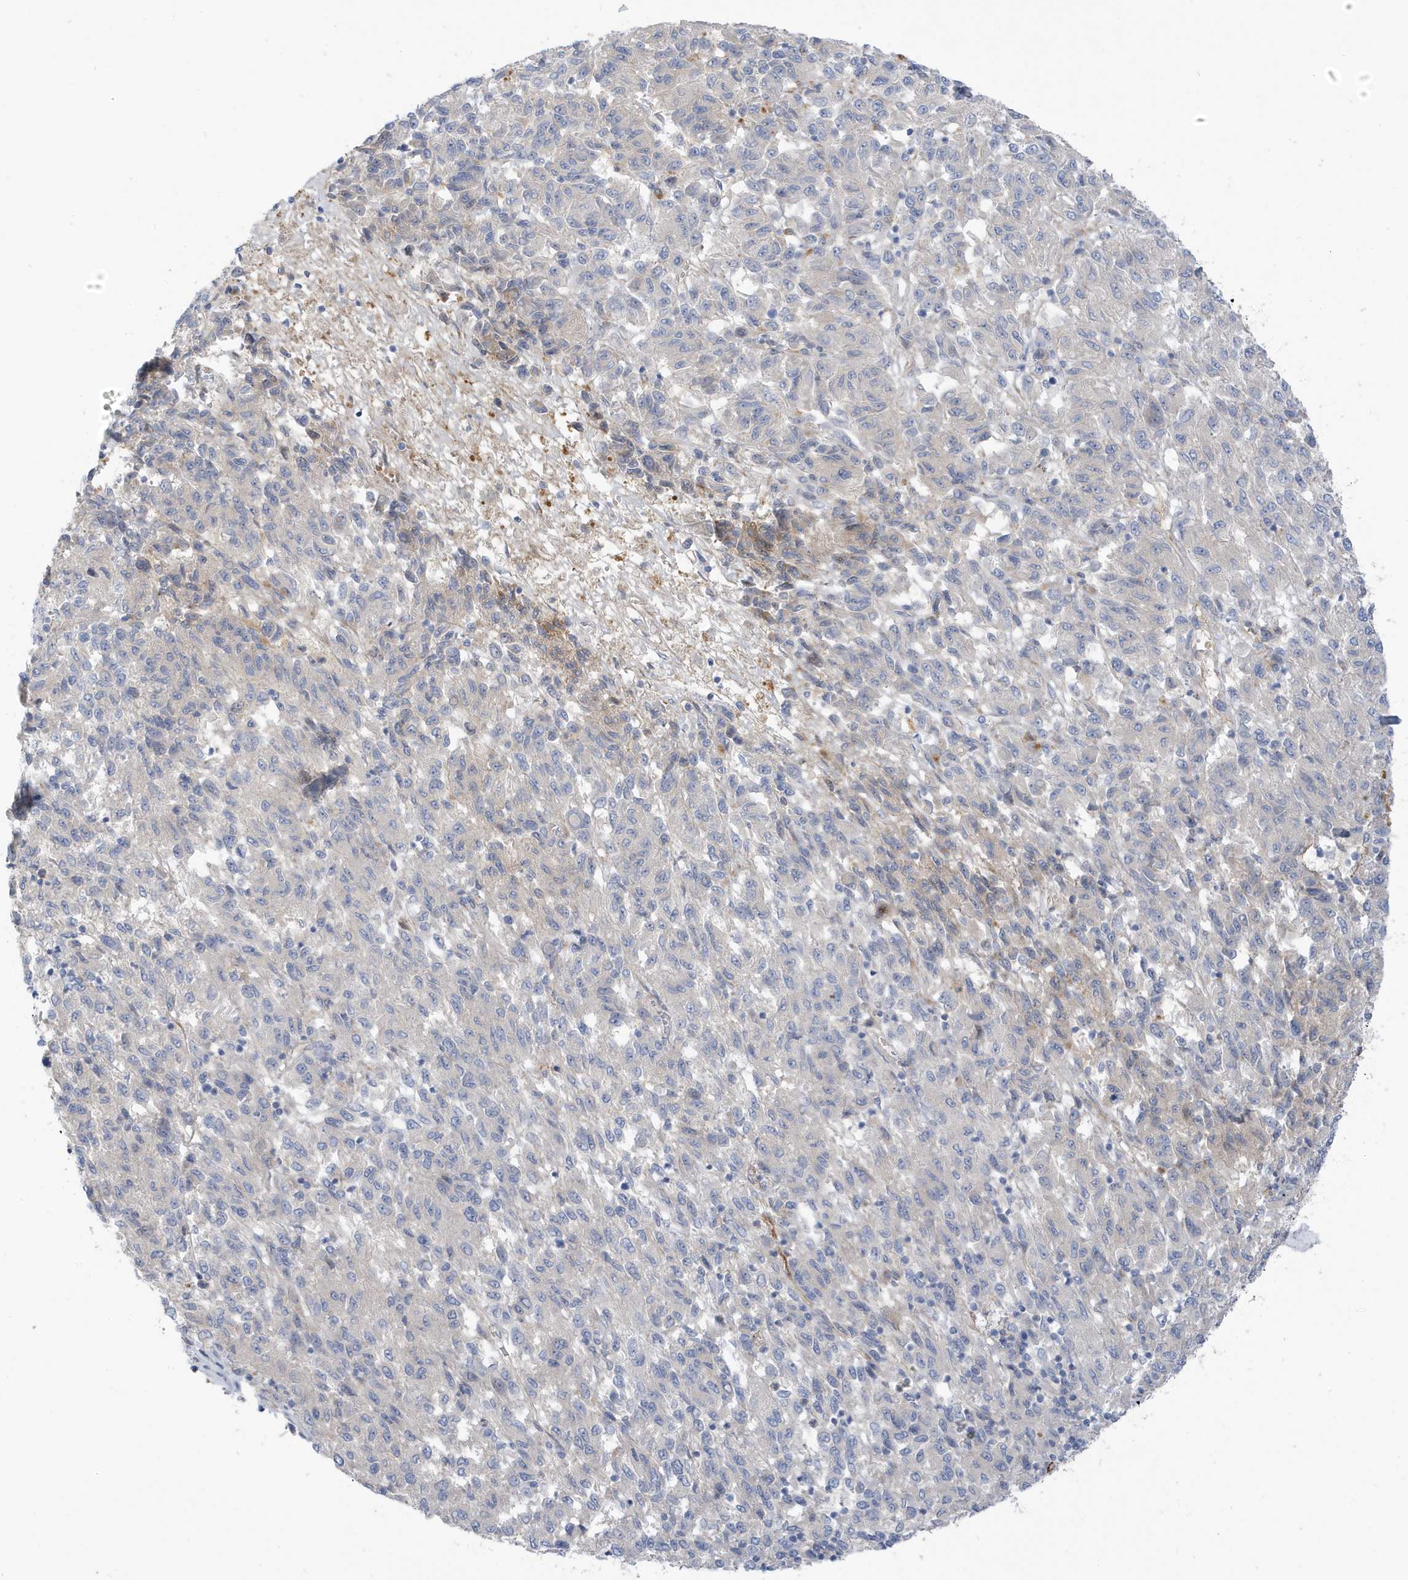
{"staining": {"intensity": "negative", "quantity": "none", "location": "none"}, "tissue": "melanoma", "cell_type": "Tumor cells", "image_type": "cancer", "snomed": [{"axis": "morphology", "description": "Malignant melanoma, Metastatic site"}, {"axis": "topography", "description": "Lung"}], "caption": "This is an immunohistochemistry (IHC) micrograph of melanoma. There is no staining in tumor cells.", "gene": "ATP13A5", "patient": {"sex": "male", "age": 64}}